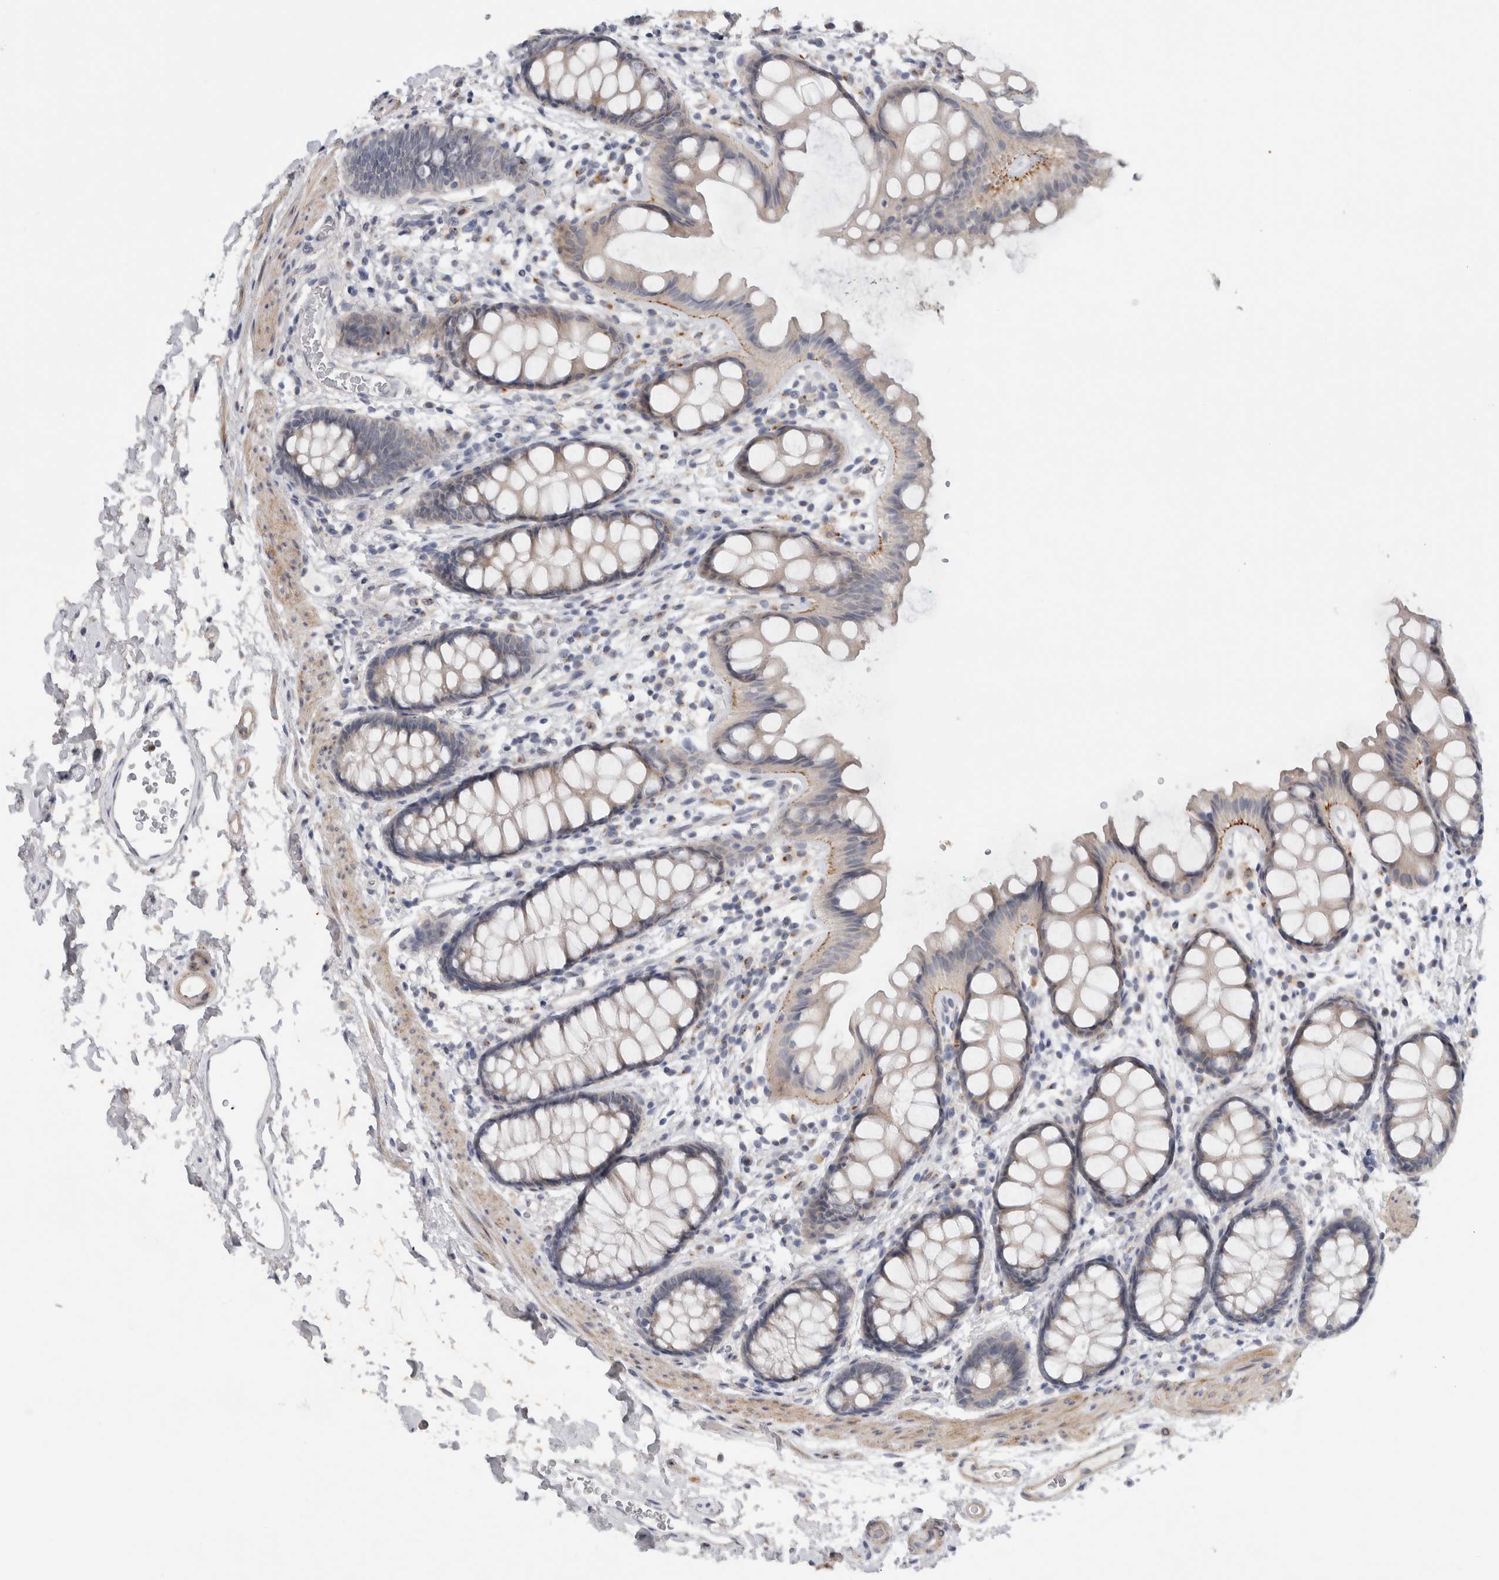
{"staining": {"intensity": "moderate", "quantity": "<25%", "location": "cytoplasmic/membranous"}, "tissue": "rectum", "cell_type": "Glandular cells", "image_type": "normal", "snomed": [{"axis": "morphology", "description": "Normal tissue, NOS"}, {"axis": "topography", "description": "Rectum"}], "caption": "Immunohistochemistry staining of benign rectum, which displays low levels of moderate cytoplasmic/membranous positivity in approximately <25% of glandular cells indicating moderate cytoplasmic/membranous protein positivity. The staining was performed using DAB (brown) for protein detection and nuclei were counterstained in hematoxylin (blue).", "gene": "MGAT1", "patient": {"sex": "female", "age": 65}}